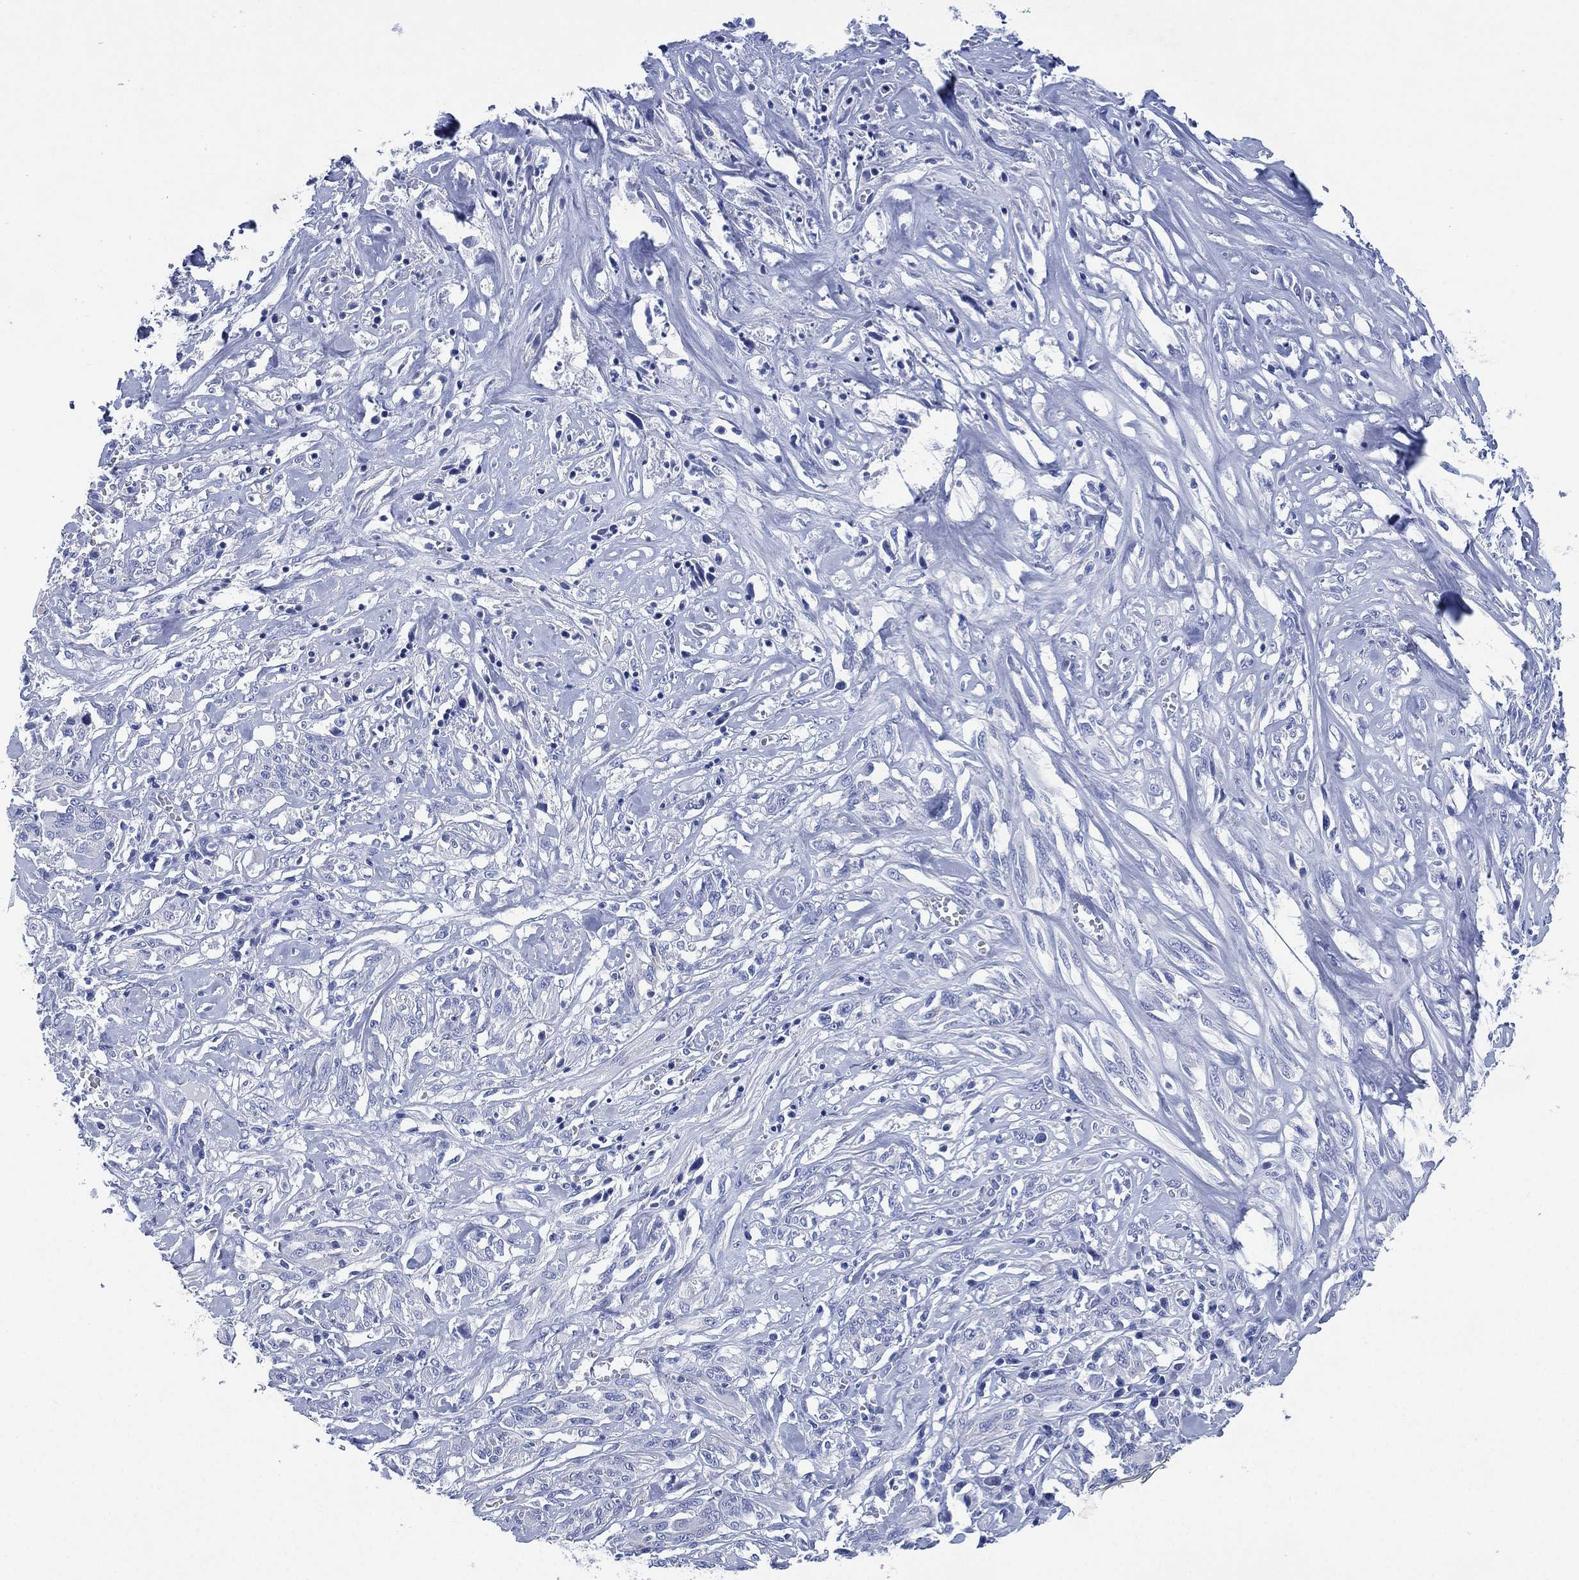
{"staining": {"intensity": "negative", "quantity": "none", "location": "none"}, "tissue": "melanoma", "cell_type": "Tumor cells", "image_type": "cancer", "snomed": [{"axis": "morphology", "description": "Malignant melanoma, NOS"}, {"axis": "topography", "description": "Skin"}], "caption": "The micrograph exhibits no significant expression in tumor cells of melanoma.", "gene": "SIGLECL1", "patient": {"sex": "female", "age": 91}}